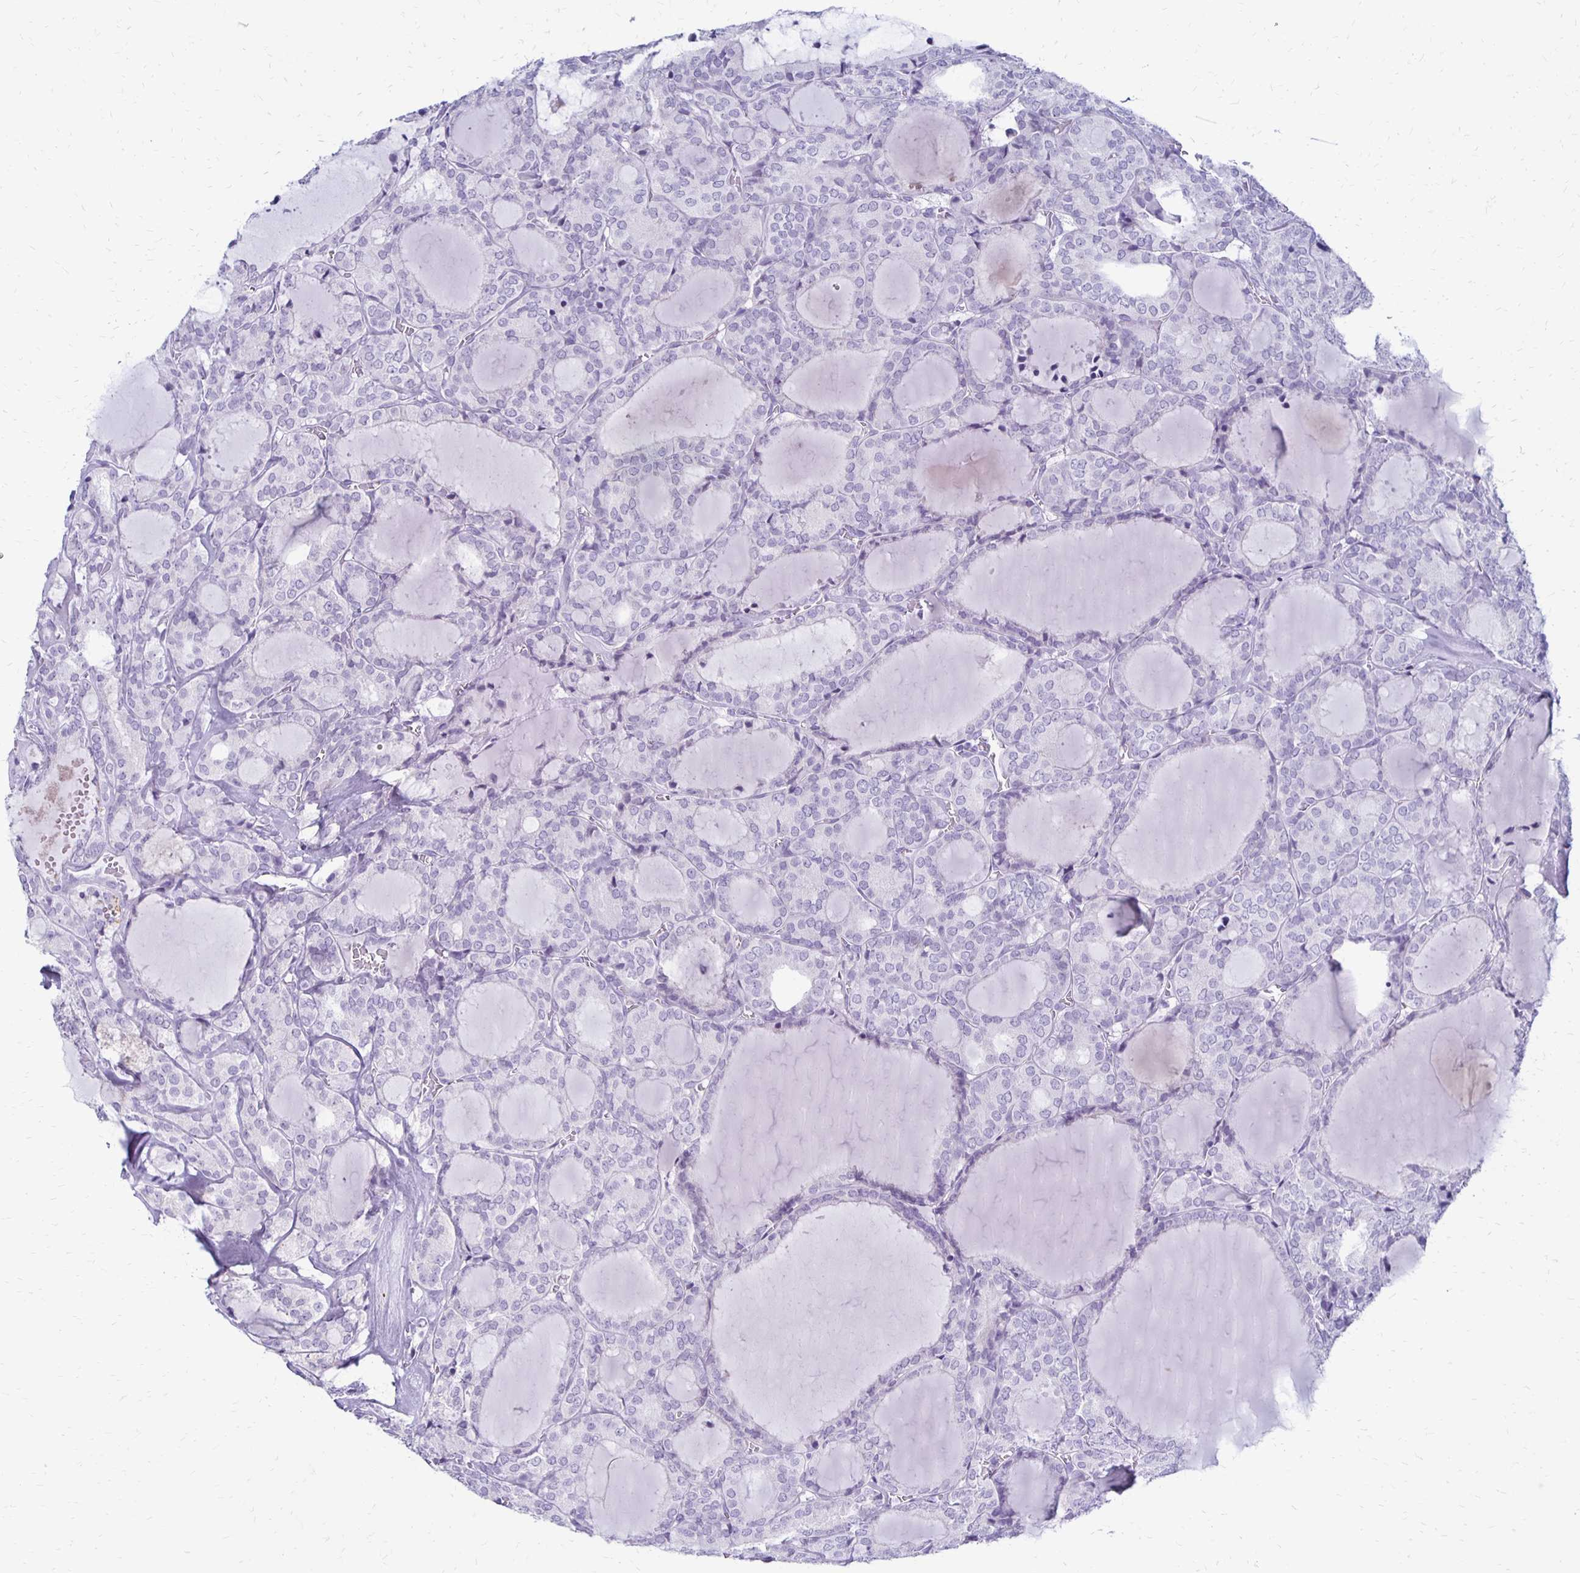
{"staining": {"intensity": "negative", "quantity": "none", "location": "none"}, "tissue": "thyroid cancer", "cell_type": "Tumor cells", "image_type": "cancer", "snomed": [{"axis": "morphology", "description": "Follicular adenoma carcinoma, NOS"}, {"axis": "topography", "description": "Thyroid gland"}], "caption": "High magnification brightfield microscopy of follicular adenoma carcinoma (thyroid) stained with DAB (3,3'-diaminobenzidine) (brown) and counterstained with hematoxylin (blue): tumor cells show no significant expression. (DAB immunohistochemistry visualized using brightfield microscopy, high magnification).", "gene": "RYR1", "patient": {"sex": "male", "age": 74}}